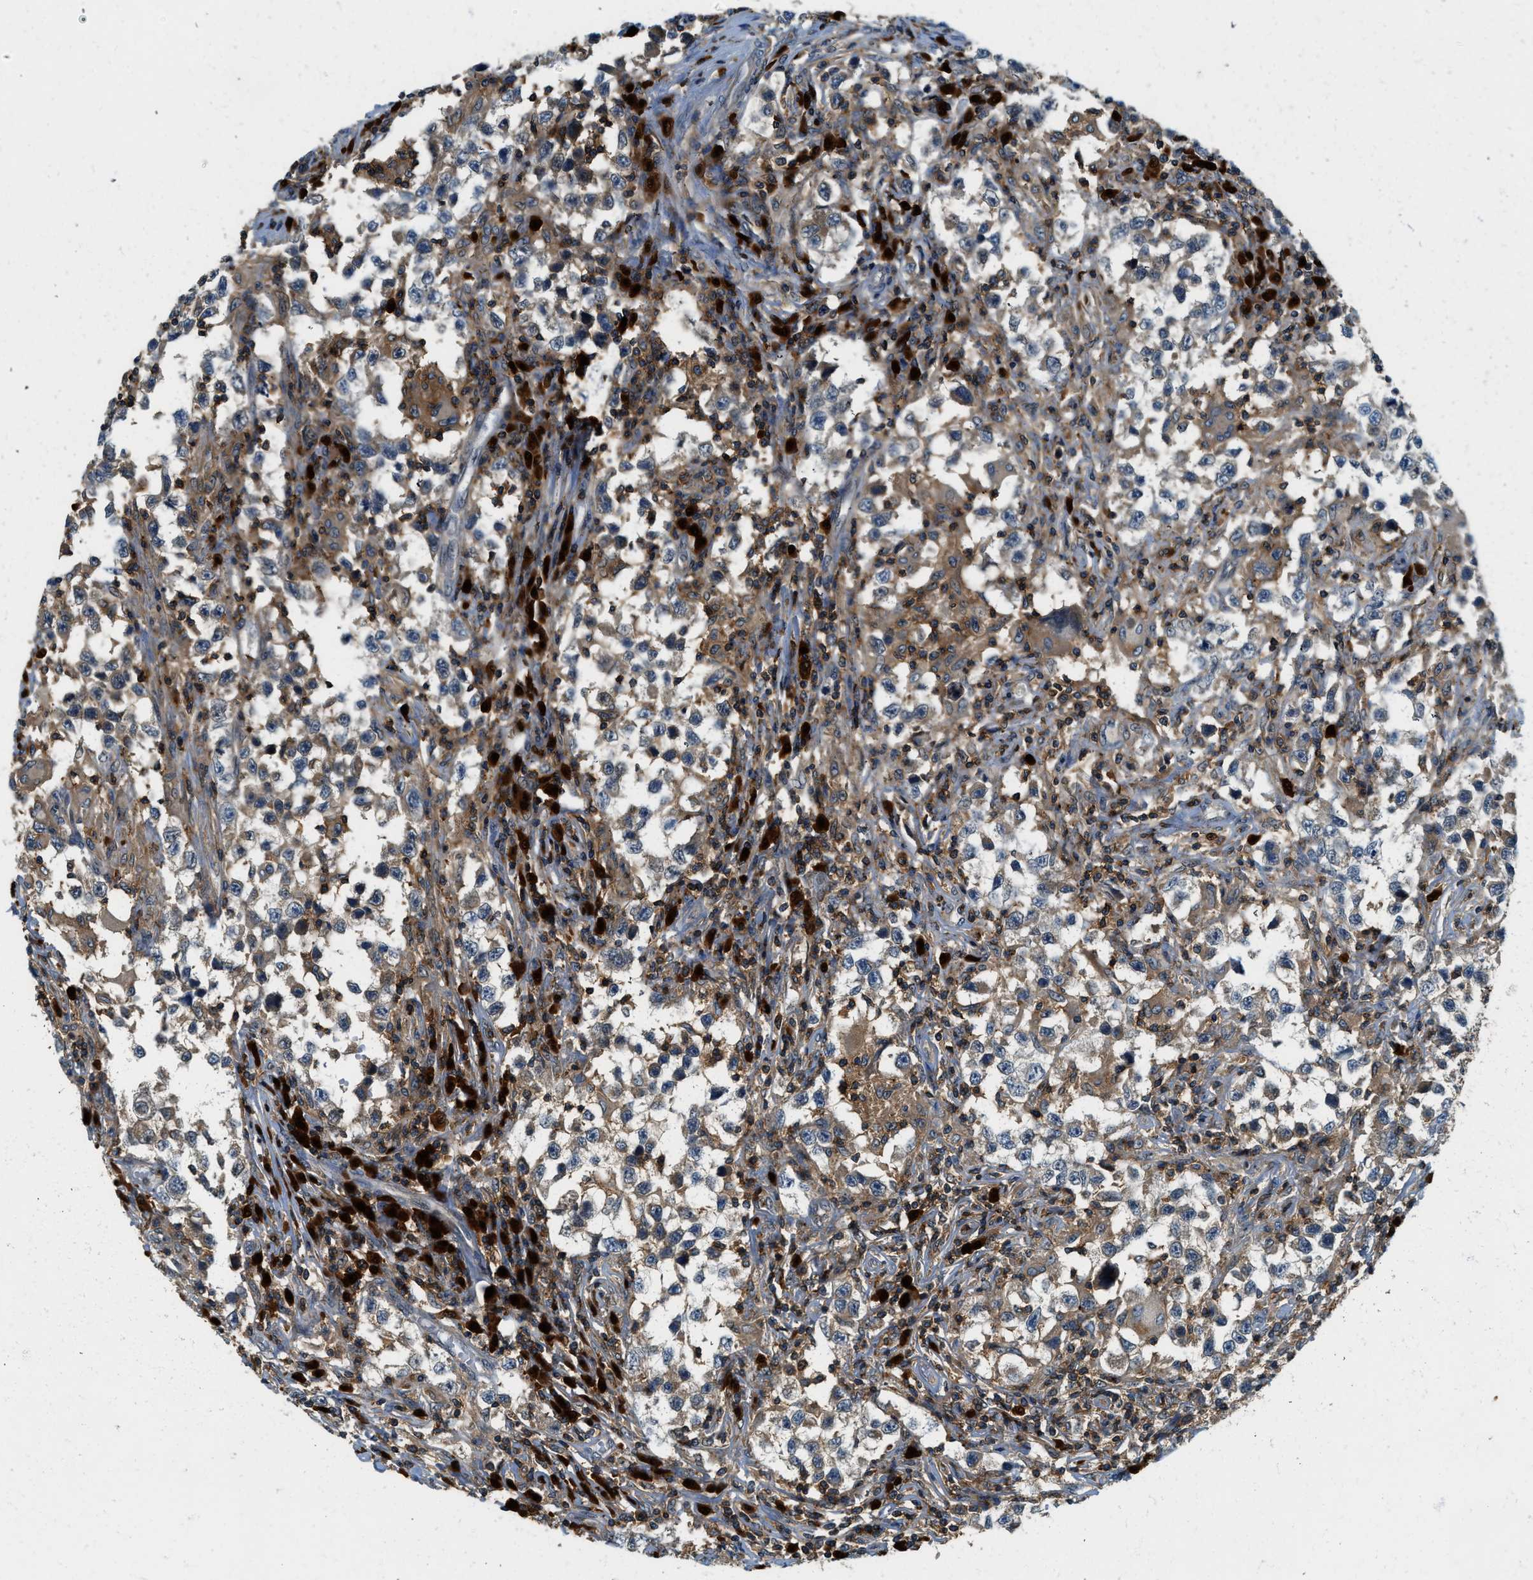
{"staining": {"intensity": "weak", "quantity": "25%-75%", "location": "cytoplasmic/membranous"}, "tissue": "testis cancer", "cell_type": "Tumor cells", "image_type": "cancer", "snomed": [{"axis": "morphology", "description": "Carcinoma, Embryonal, NOS"}, {"axis": "topography", "description": "Testis"}], "caption": "DAB immunohistochemical staining of human testis cancer demonstrates weak cytoplasmic/membranous protein staining in approximately 25%-75% of tumor cells.", "gene": "GMPPB", "patient": {"sex": "male", "age": 21}}